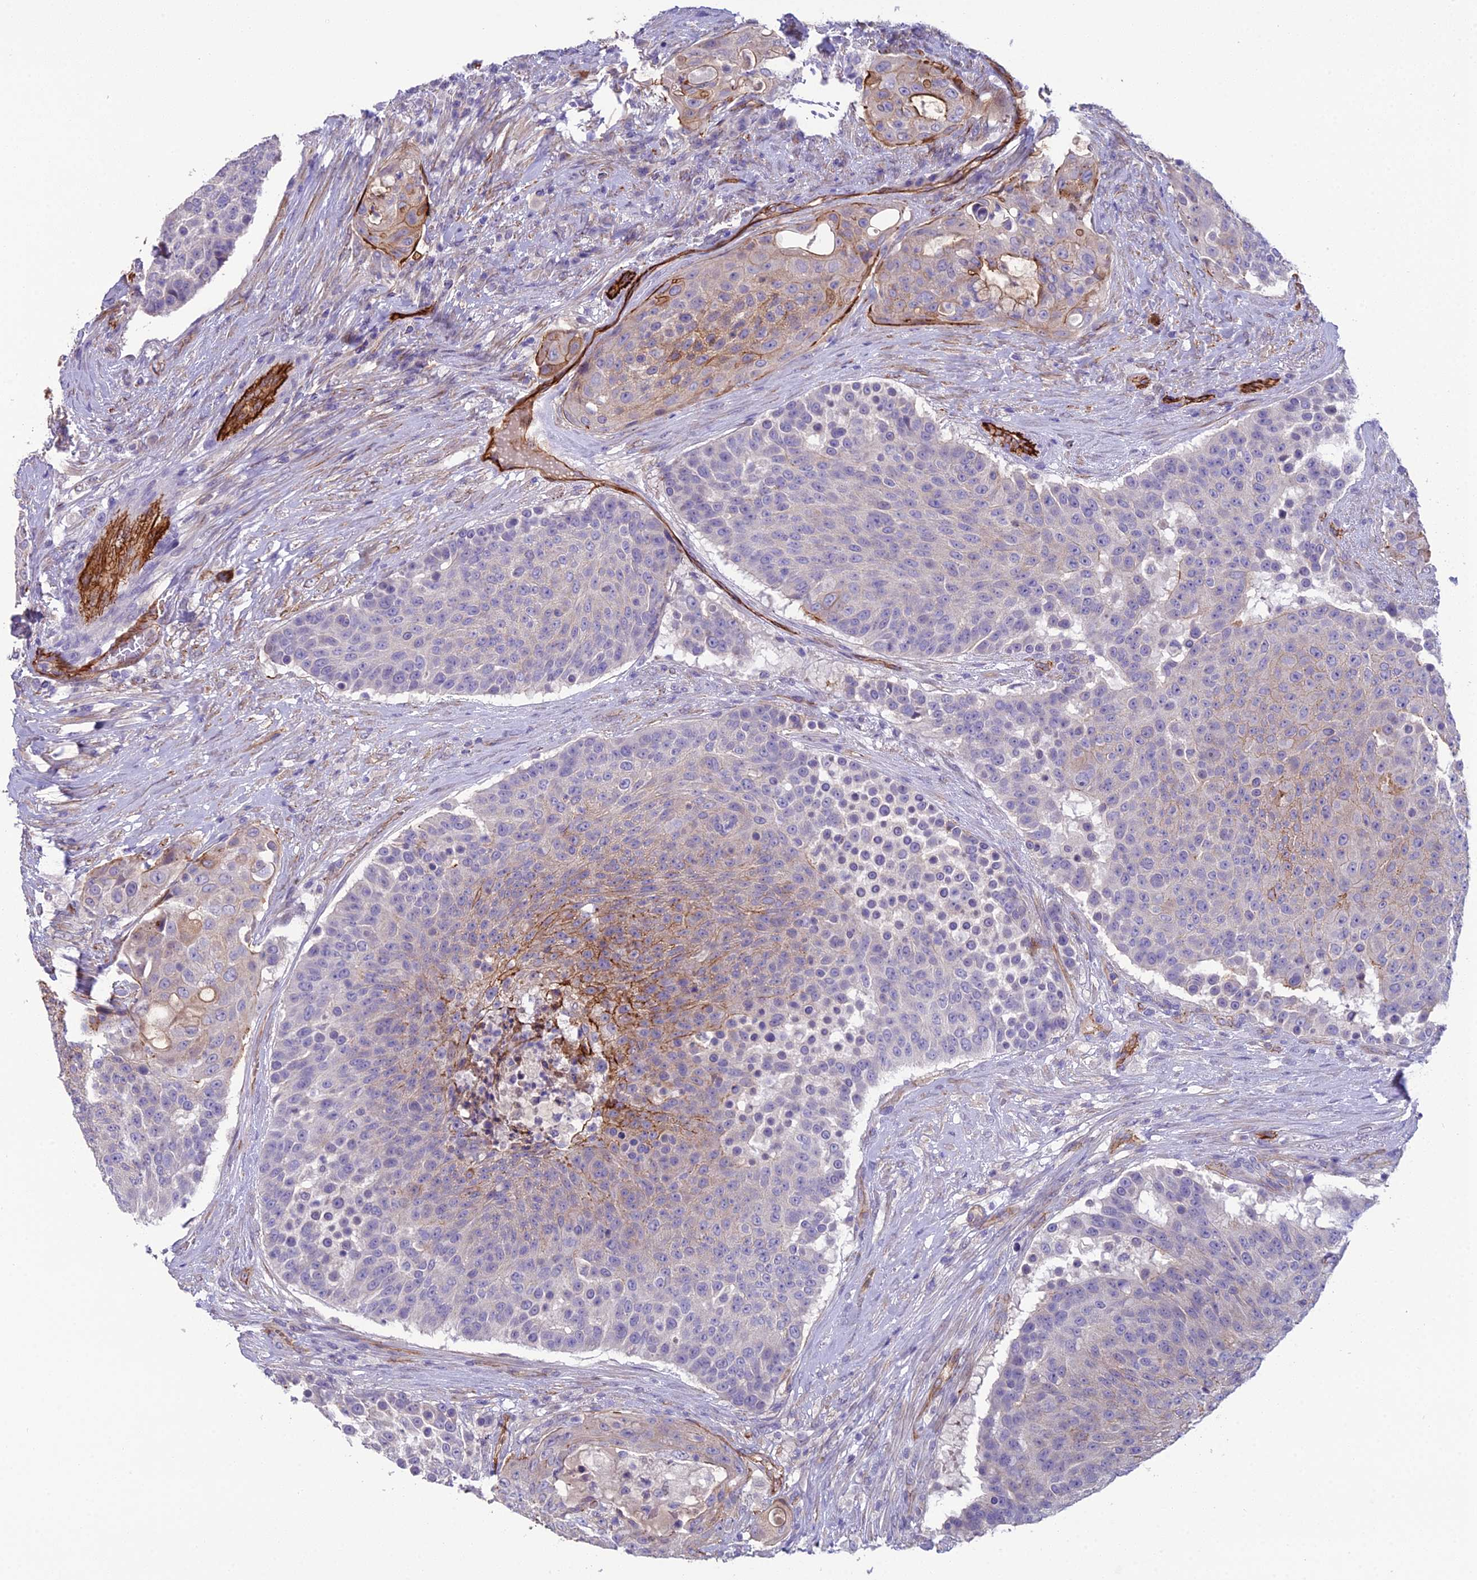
{"staining": {"intensity": "moderate", "quantity": "25%-75%", "location": "cytoplasmic/membranous"}, "tissue": "urothelial cancer", "cell_type": "Tumor cells", "image_type": "cancer", "snomed": [{"axis": "morphology", "description": "Urothelial carcinoma, High grade"}, {"axis": "topography", "description": "Urinary bladder"}], "caption": "Human urothelial cancer stained with a protein marker exhibits moderate staining in tumor cells.", "gene": "CFAP47", "patient": {"sex": "female", "age": 63}}